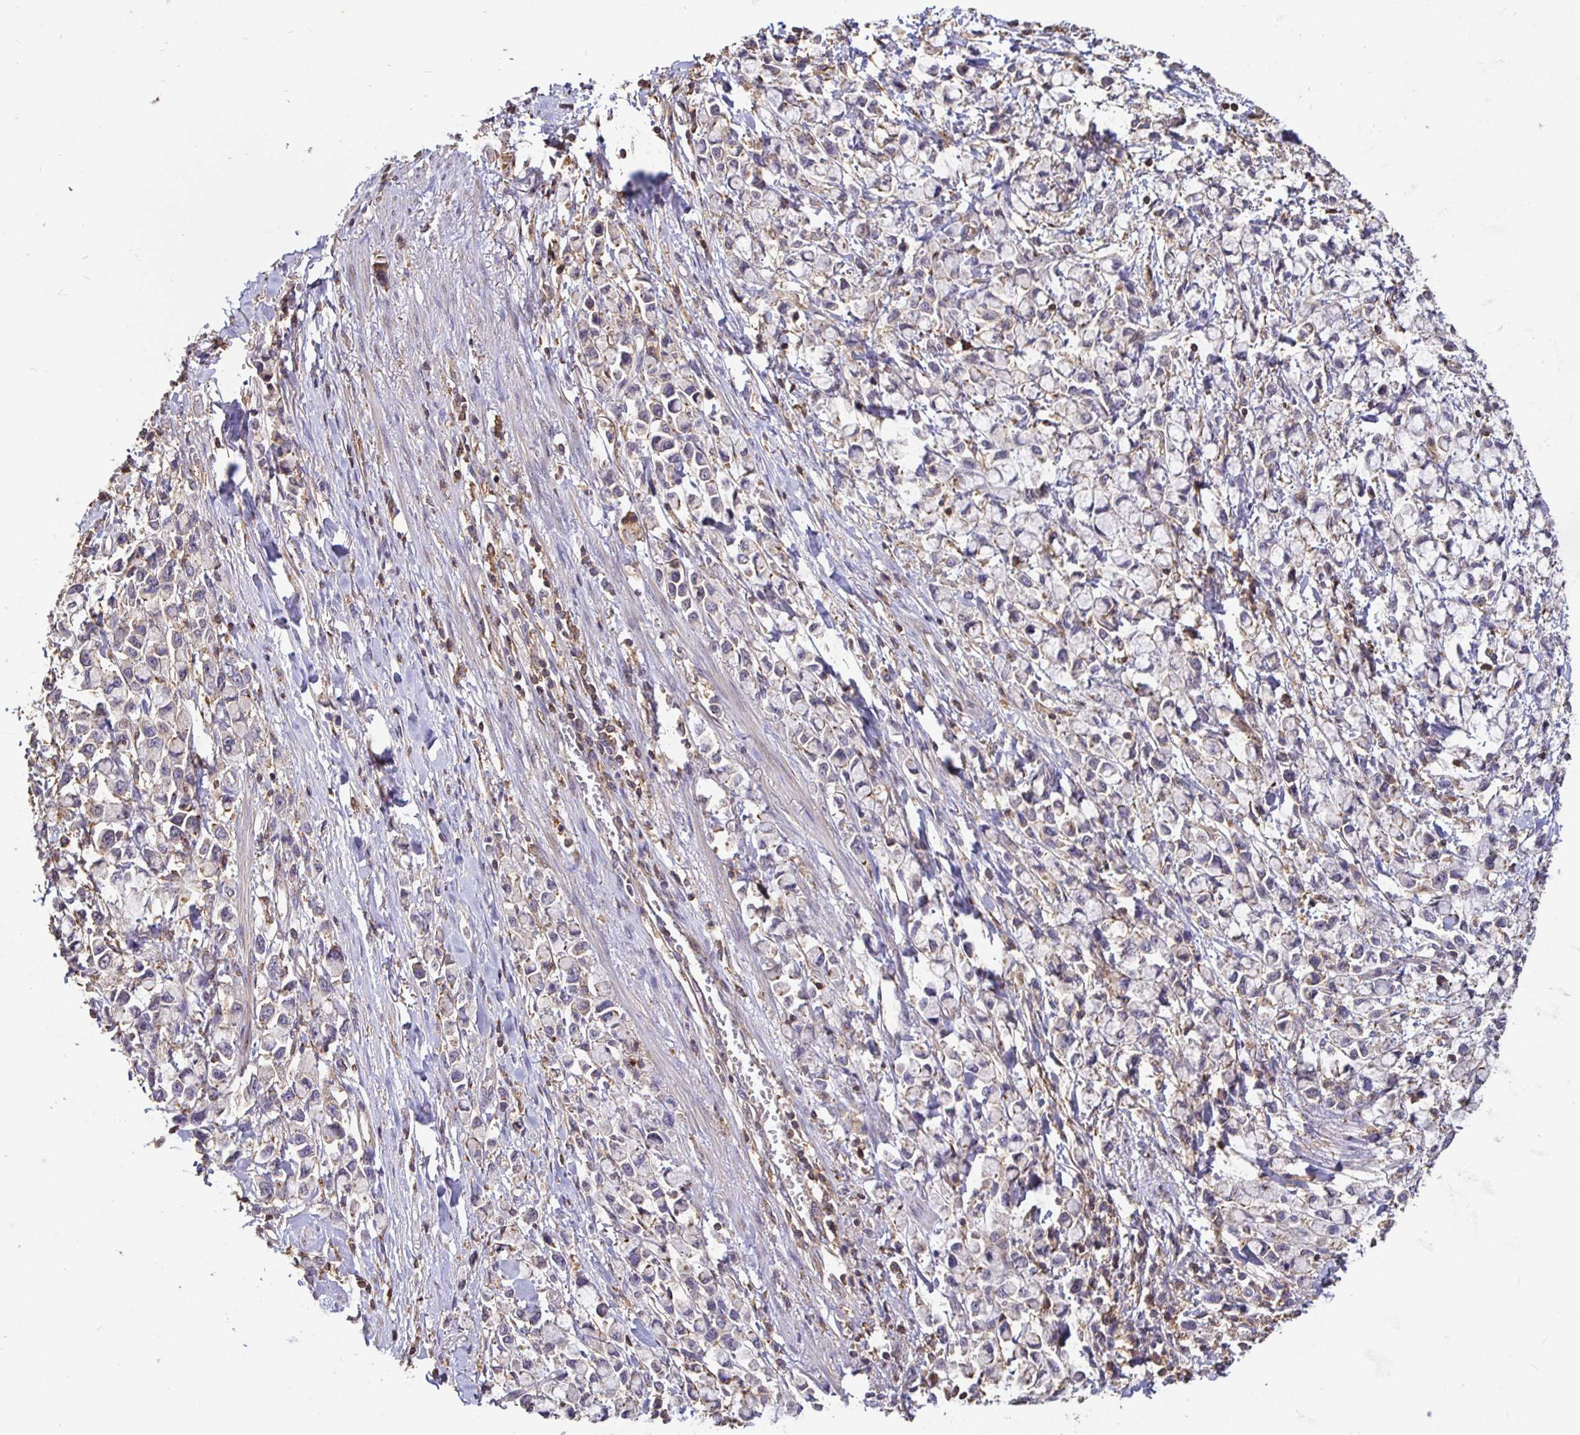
{"staining": {"intensity": "negative", "quantity": "none", "location": "none"}, "tissue": "stomach cancer", "cell_type": "Tumor cells", "image_type": "cancer", "snomed": [{"axis": "morphology", "description": "Adenocarcinoma, NOS"}, {"axis": "topography", "description": "Stomach"}], "caption": "Immunohistochemistry image of neoplastic tissue: stomach cancer (adenocarcinoma) stained with DAB displays no significant protein positivity in tumor cells. (Stains: DAB immunohistochemistry (IHC) with hematoxylin counter stain, Microscopy: brightfield microscopy at high magnification).", "gene": "C1QTNF7", "patient": {"sex": "female", "age": 81}}